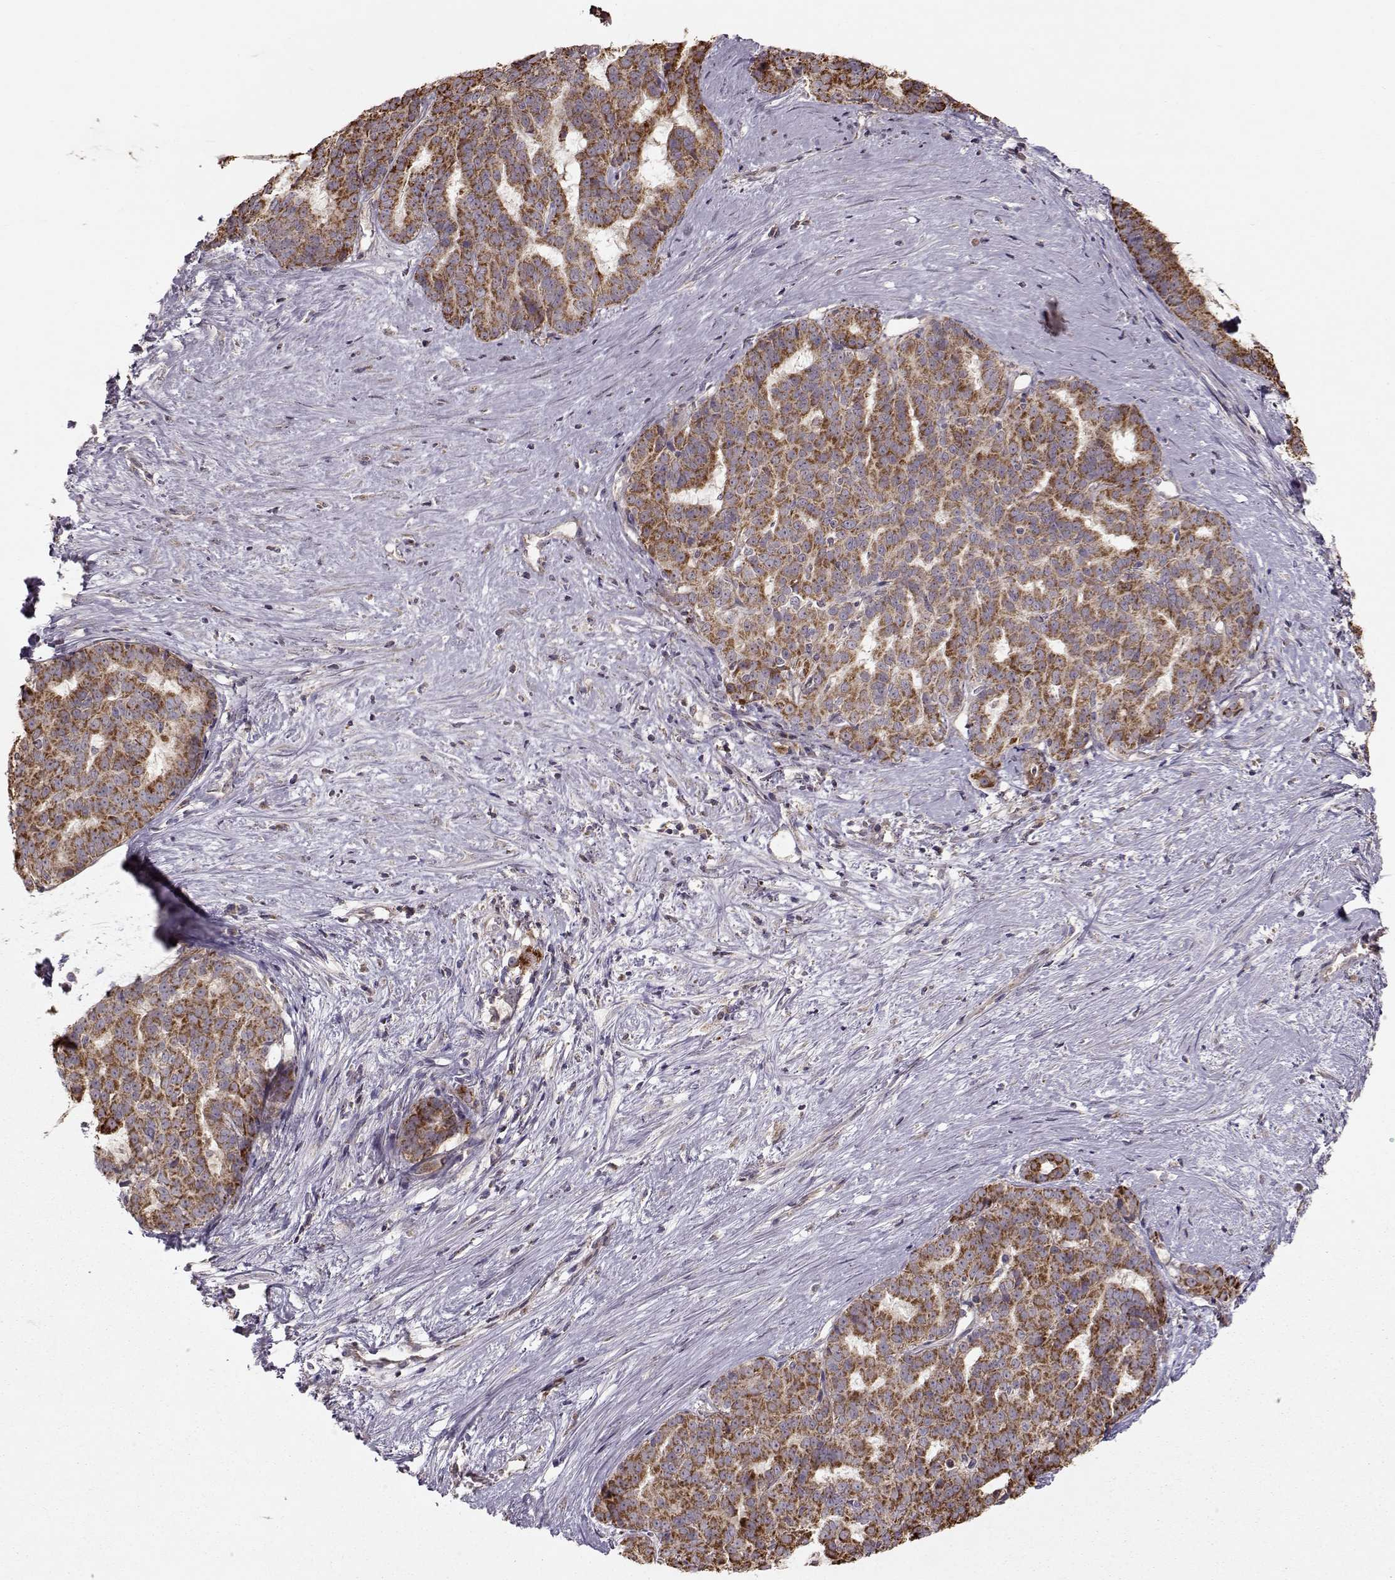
{"staining": {"intensity": "strong", "quantity": ">75%", "location": "cytoplasmic/membranous"}, "tissue": "liver cancer", "cell_type": "Tumor cells", "image_type": "cancer", "snomed": [{"axis": "morphology", "description": "Cholangiocarcinoma"}, {"axis": "topography", "description": "Liver"}], "caption": "Human liver cancer (cholangiocarcinoma) stained with a protein marker reveals strong staining in tumor cells.", "gene": "CMTM3", "patient": {"sex": "female", "age": 47}}